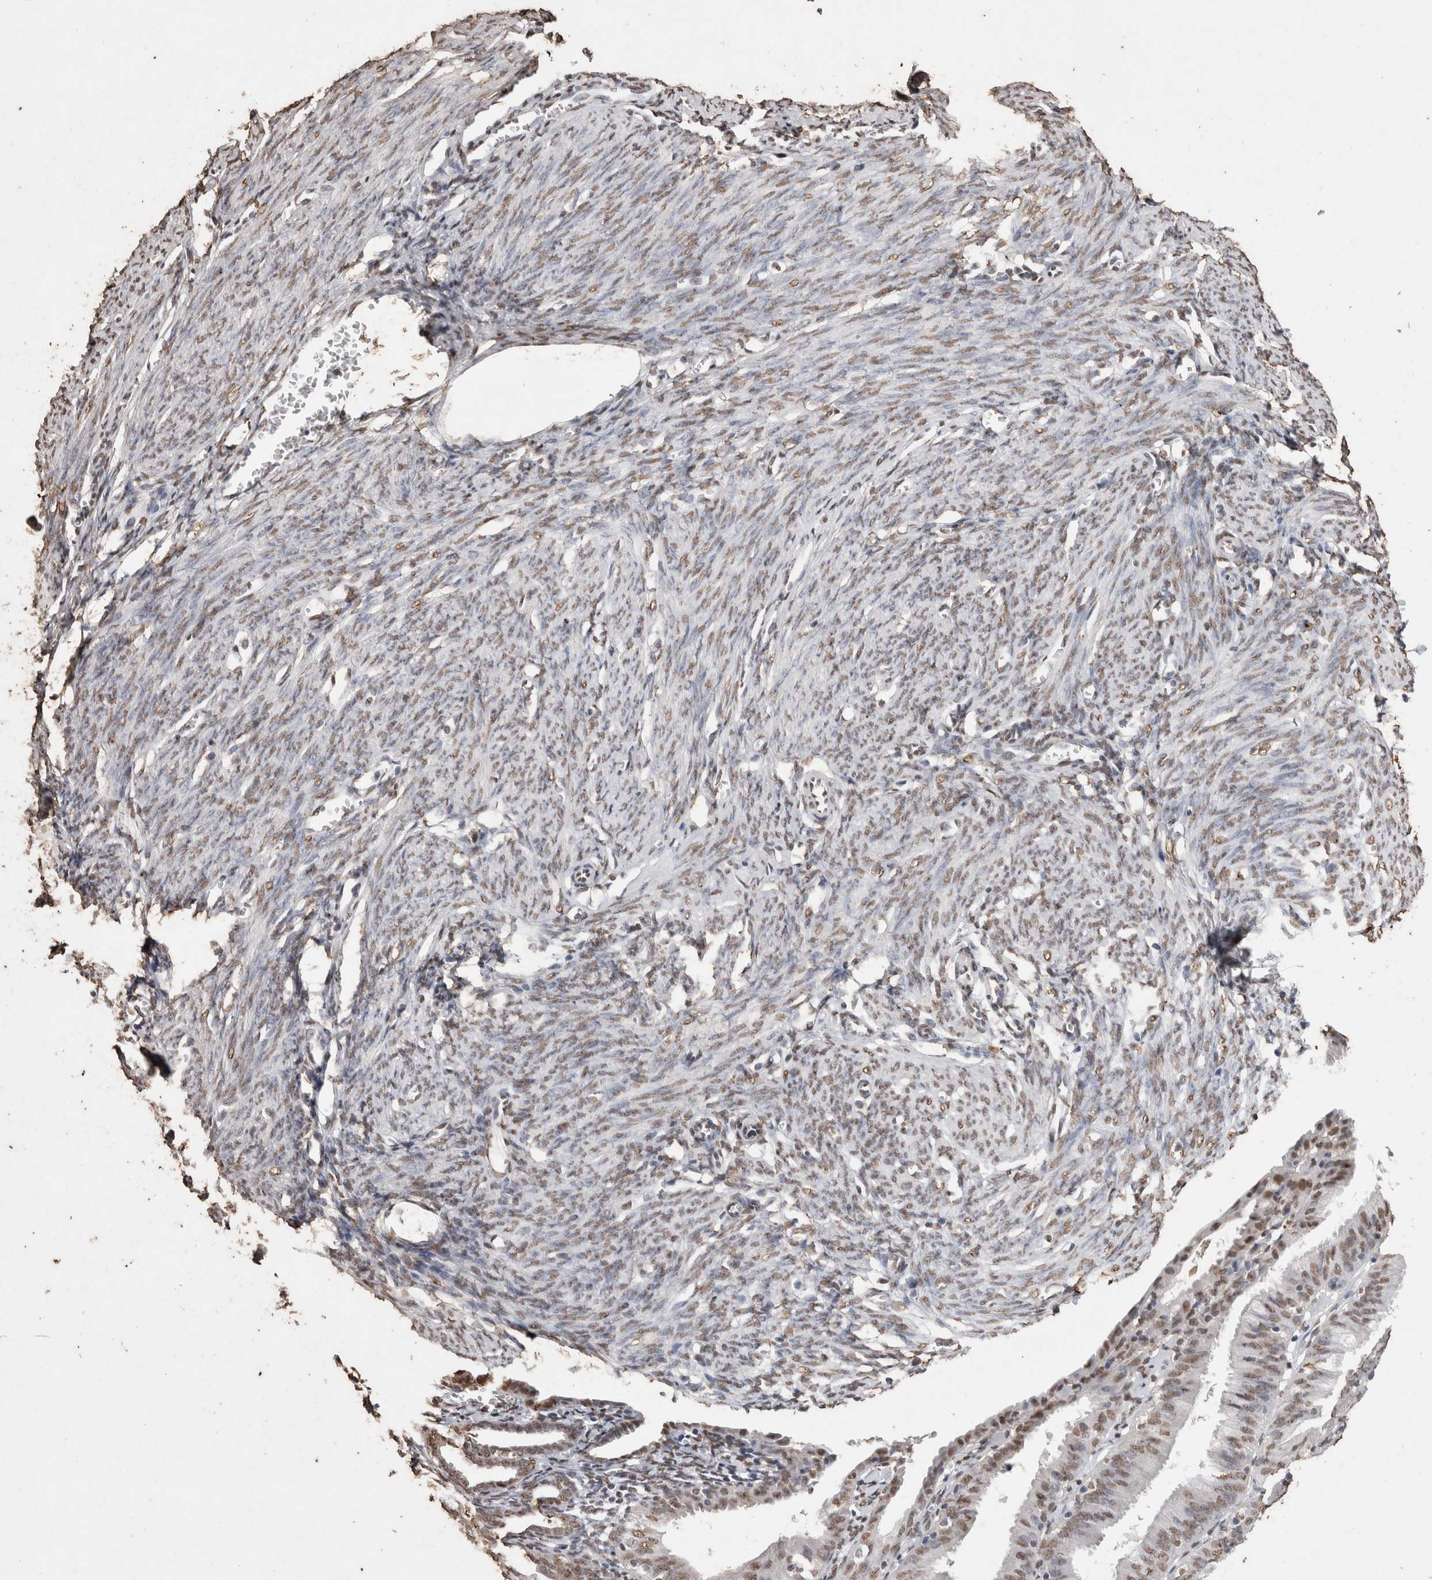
{"staining": {"intensity": "moderate", "quantity": "25%-75%", "location": "nuclear"}, "tissue": "endometrium", "cell_type": "Cells in endometrial stroma", "image_type": "normal", "snomed": [{"axis": "morphology", "description": "Normal tissue, NOS"}, {"axis": "morphology", "description": "Adenocarcinoma, NOS"}, {"axis": "topography", "description": "Endometrium"}], "caption": "High-power microscopy captured an IHC image of benign endometrium, revealing moderate nuclear expression in about 25%-75% of cells in endometrial stroma.", "gene": "NTHL1", "patient": {"sex": "female", "age": 57}}